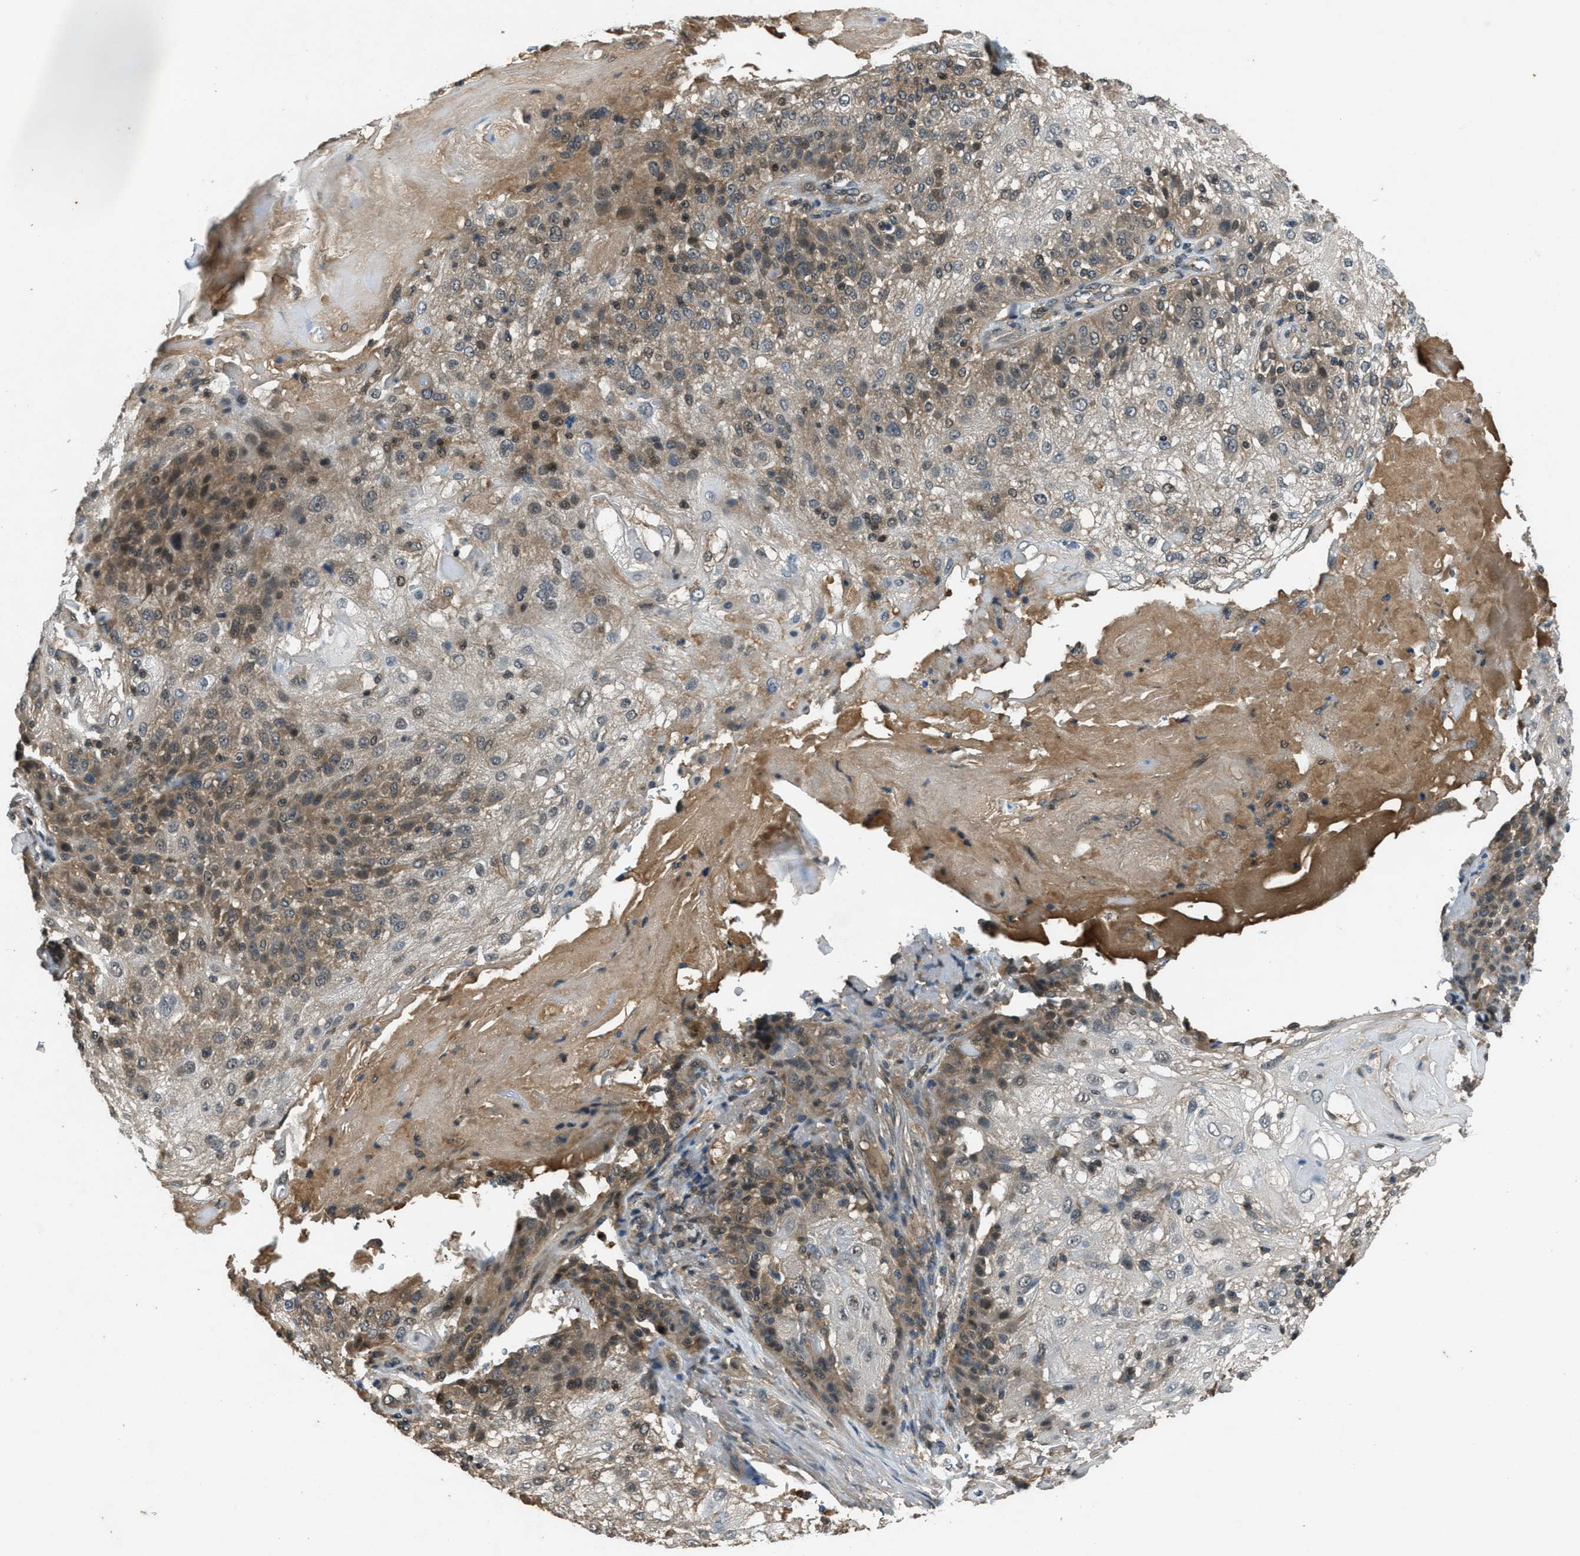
{"staining": {"intensity": "moderate", "quantity": "25%-75%", "location": "cytoplasmic/membranous"}, "tissue": "skin cancer", "cell_type": "Tumor cells", "image_type": "cancer", "snomed": [{"axis": "morphology", "description": "Normal tissue, NOS"}, {"axis": "morphology", "description": "Squamous cell carcinoma, NOS"}, {"axis": "topography", "description": "Skin"}], "caption": "Human skin cancer (squamous cell carcinoma) stained for a protein (brown) reveals moderate cytoplasmic/membranous positive staining in about 25%-75% of tumor cells.", "gene": "DUSP6", "patient": {"sex": "female", "age": 83}}